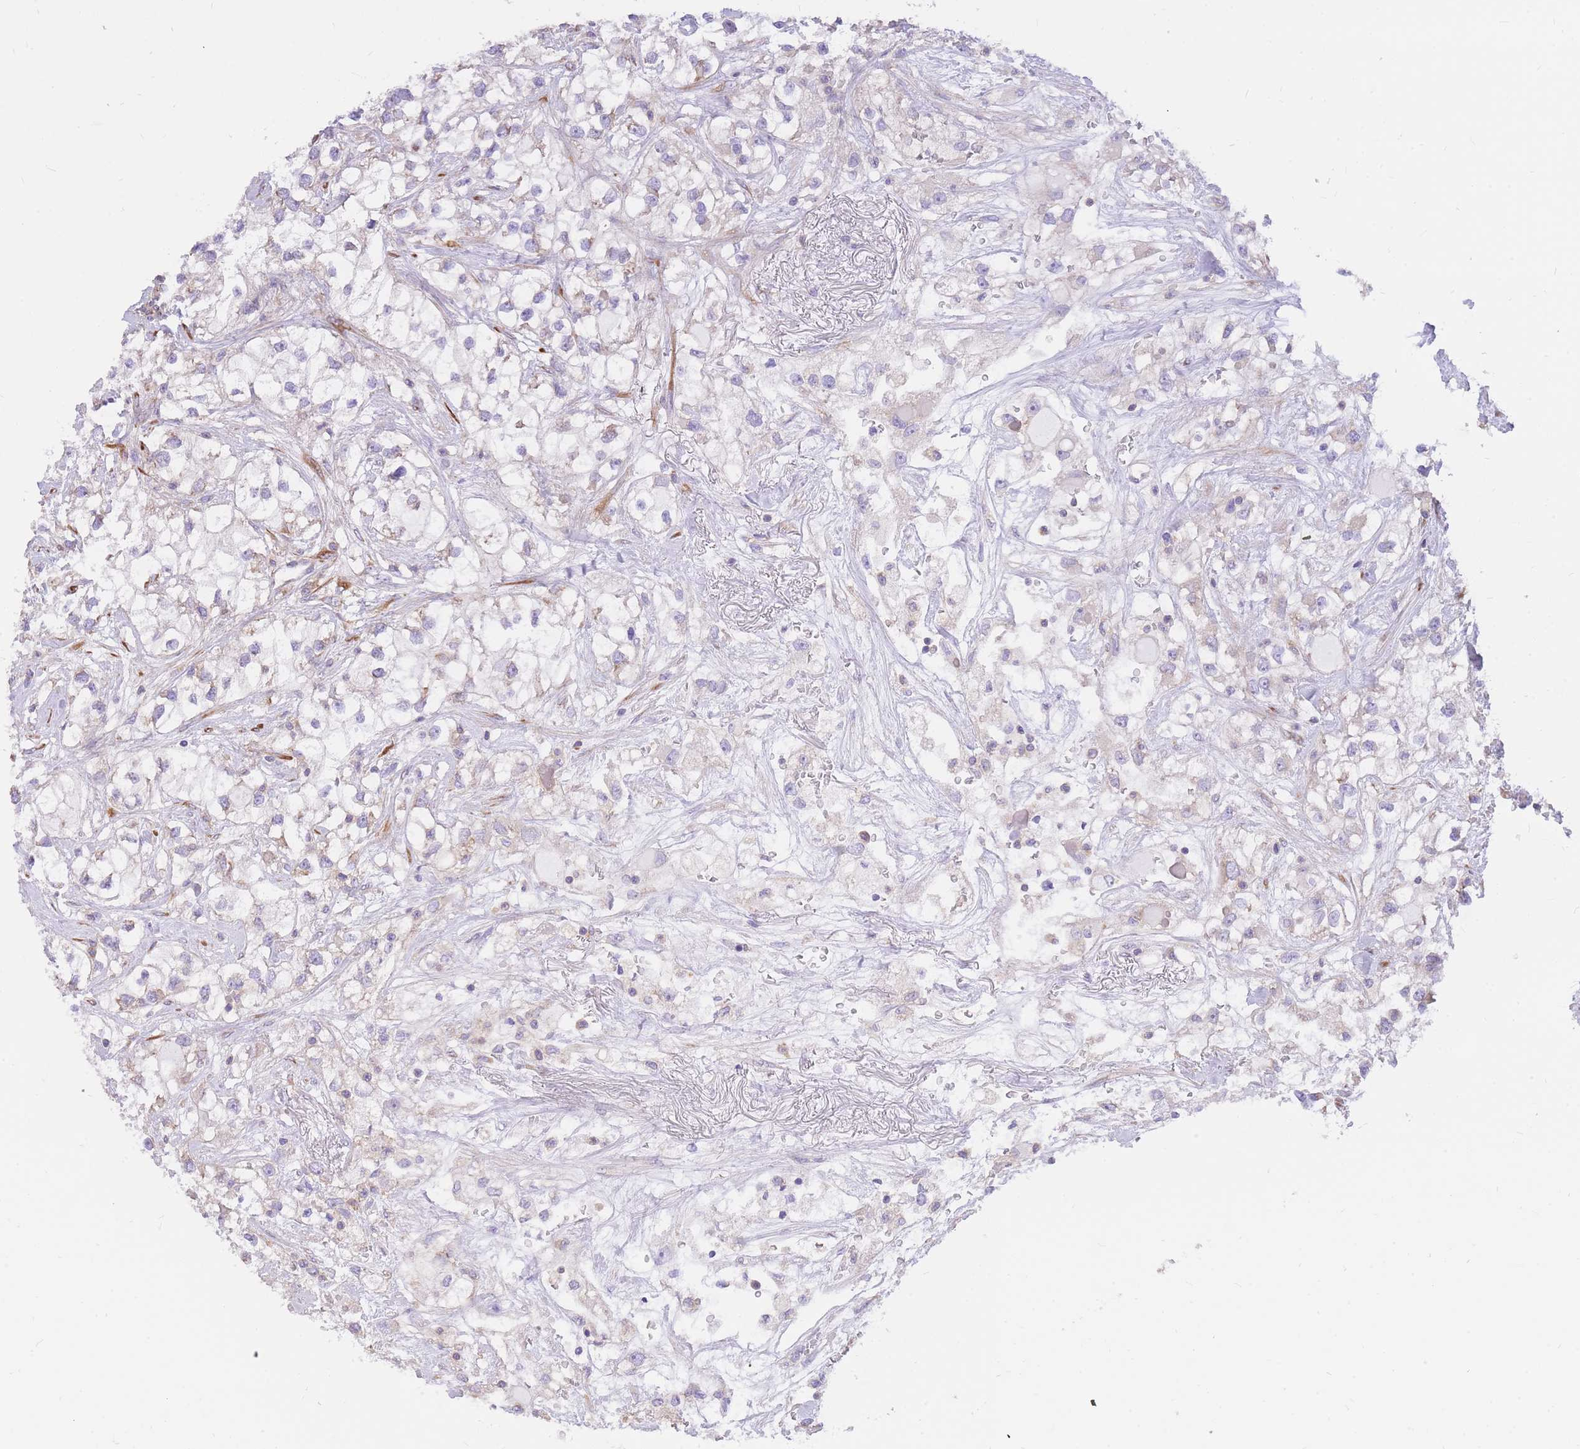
{"staining": {"intensity": "negative", "quantity": "none", "location": "none"}, "tissue": "renal cancer", "cell_type": "Tumor cells", "image_type": "cancer", "snomed": [{"axis": "morphology", "description": "Adenocarcinoma, NOS"}, {"axis": "topography", "description": "Kidney"}], "caption": "Renal cancer (adenocarcinoma) was stained to show a protein in brown. There is no significant expression in tumor cells.", "gene": "GBP7", "patient": {"sex": "male", "age": 59}}